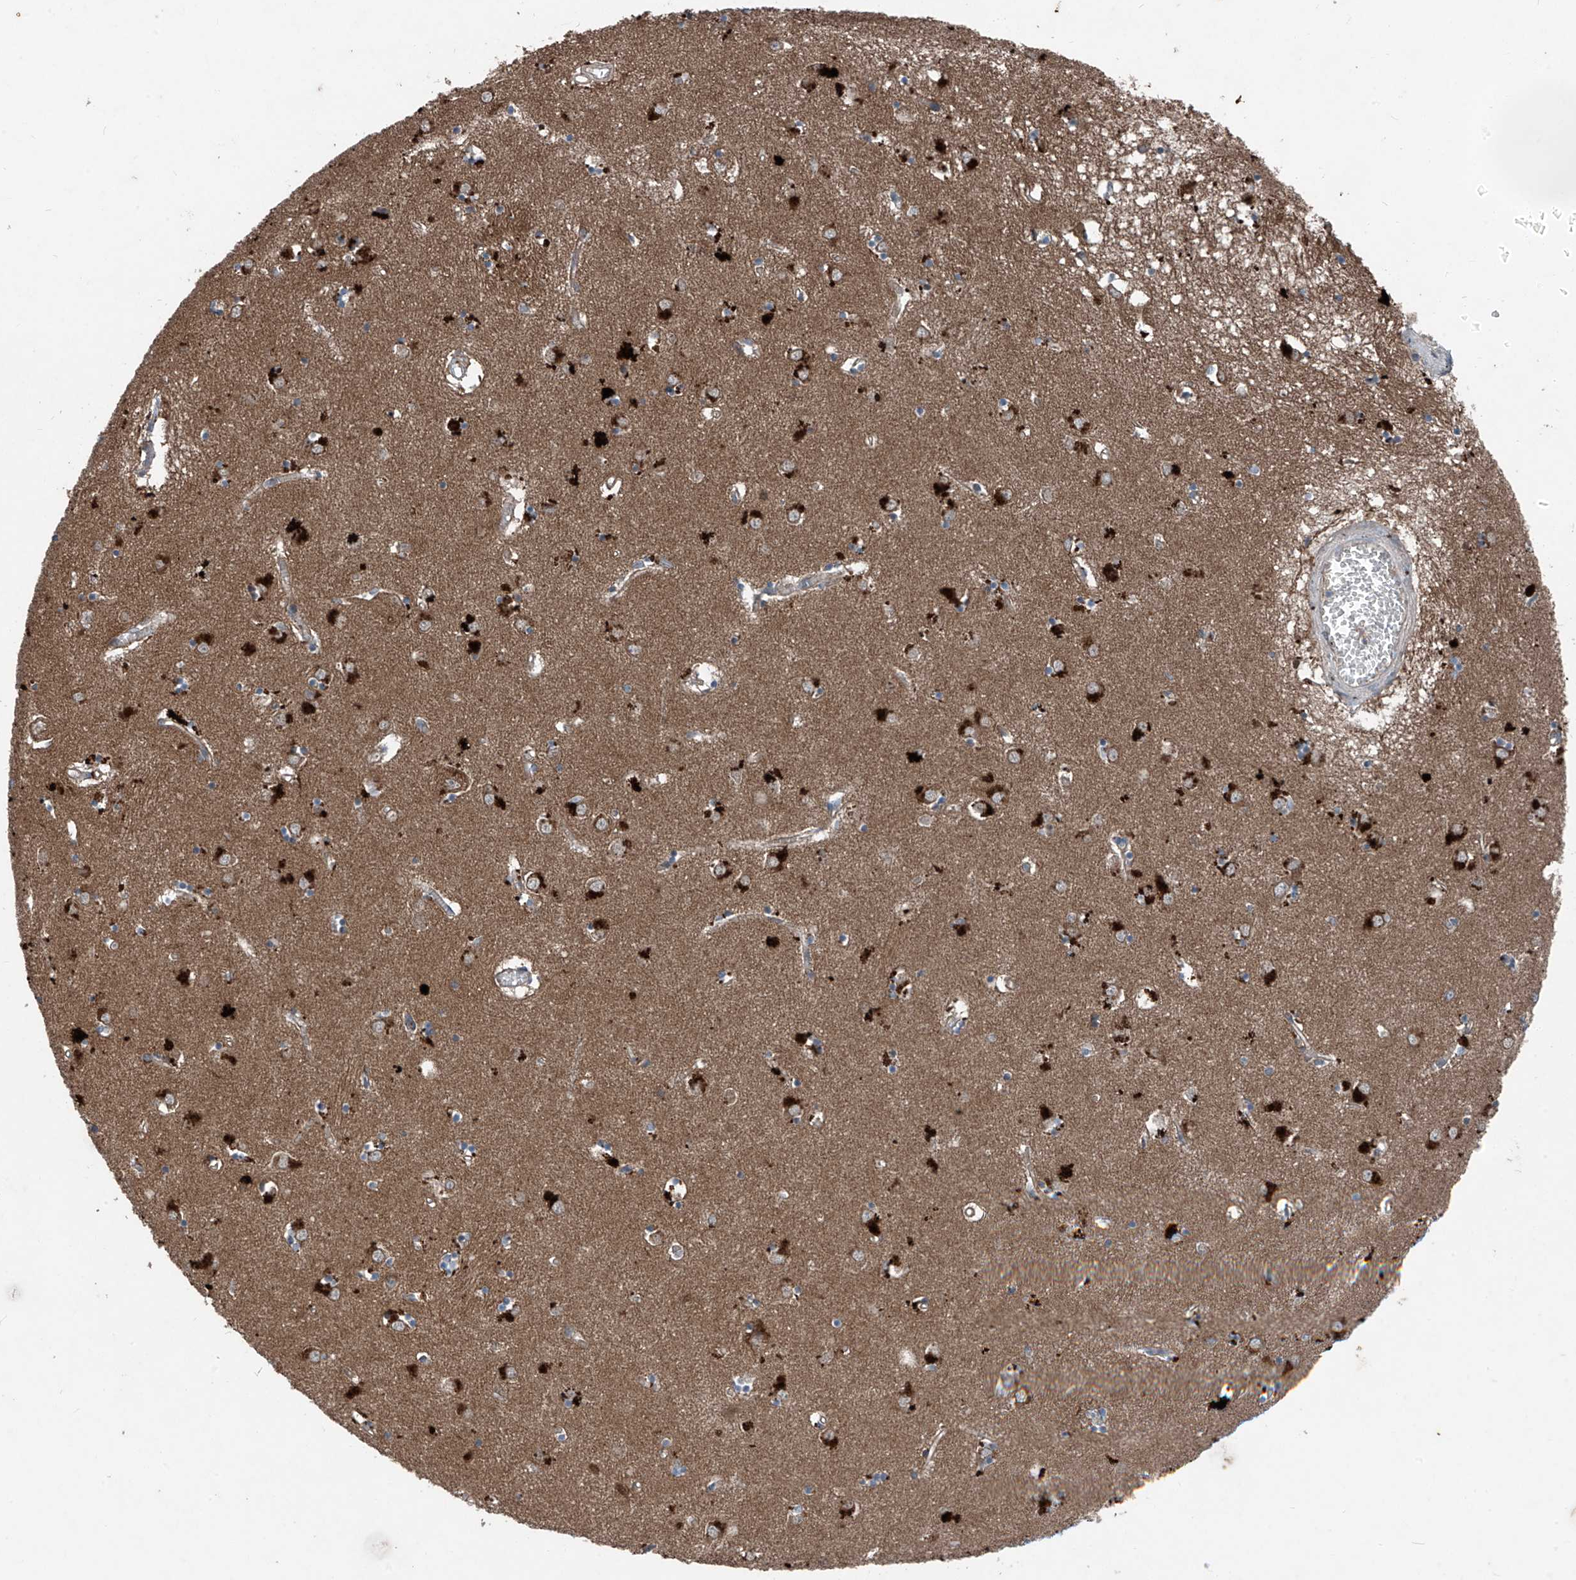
{"staining": {"intensity": "moderate", "quantity": "<25%", "location": "cytoplasmic/membranous"}, "tissue": "caudate", "cell_type": "Glial cells", "image_type": "normal", "snomed": [{"axis": "morphology", "description": "Normal tissue, NOS"}, {"axis": "topography", "description": "Lateral ventricle wall"}], "caption": "This is a histology image of immunohistochemistry (IHC) staining of normal caudate, which shows moderate expression in the cytoplasmic/membranous of glial cells.", "gene": "FOXRED2", "patient": {"sex": "male", "age": 70}}